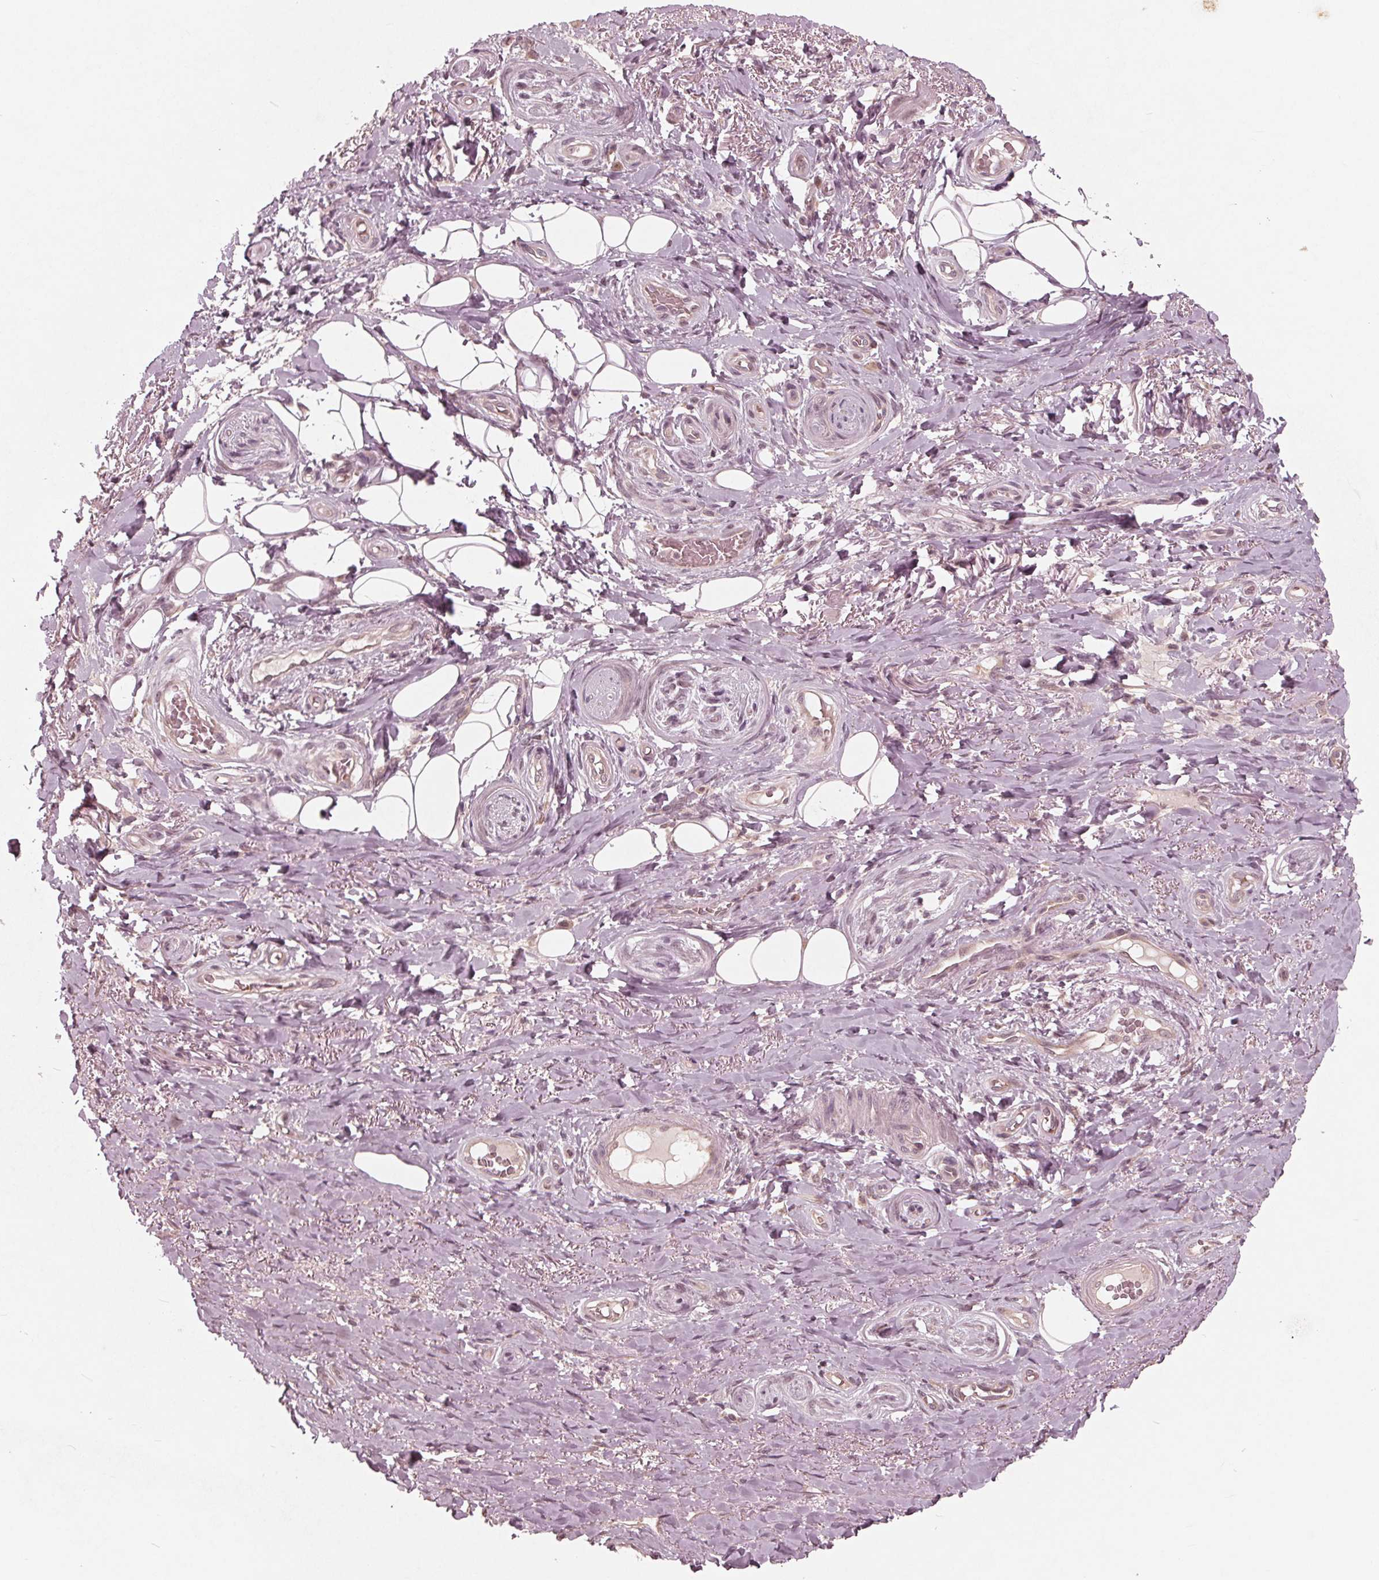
{"staining": {"intensity": "negative", "quantity": "none", "location": "none"}, "tissue": "adipose tissue", "cell_type": "Adipocytes", "image_type": "normal", "snomed": [{"axis": "morphology", "description": "Normal tissue, NOS"}, {"axis": "topography", "description": "Anal"}, {"axis": "topography", "description": "Peripheral nerve tissue"}], "caption": "This image is of unremarkable adipose tissue stained with IHC to label a protein in brown with the nuclei are counter-stained blue. There is no expression in adipocytes. (DAB IHC visualized using brightfield microscopy, high magnification).", "gene": "UBALD1", "patient": {"sex": "male", "age": 53}}